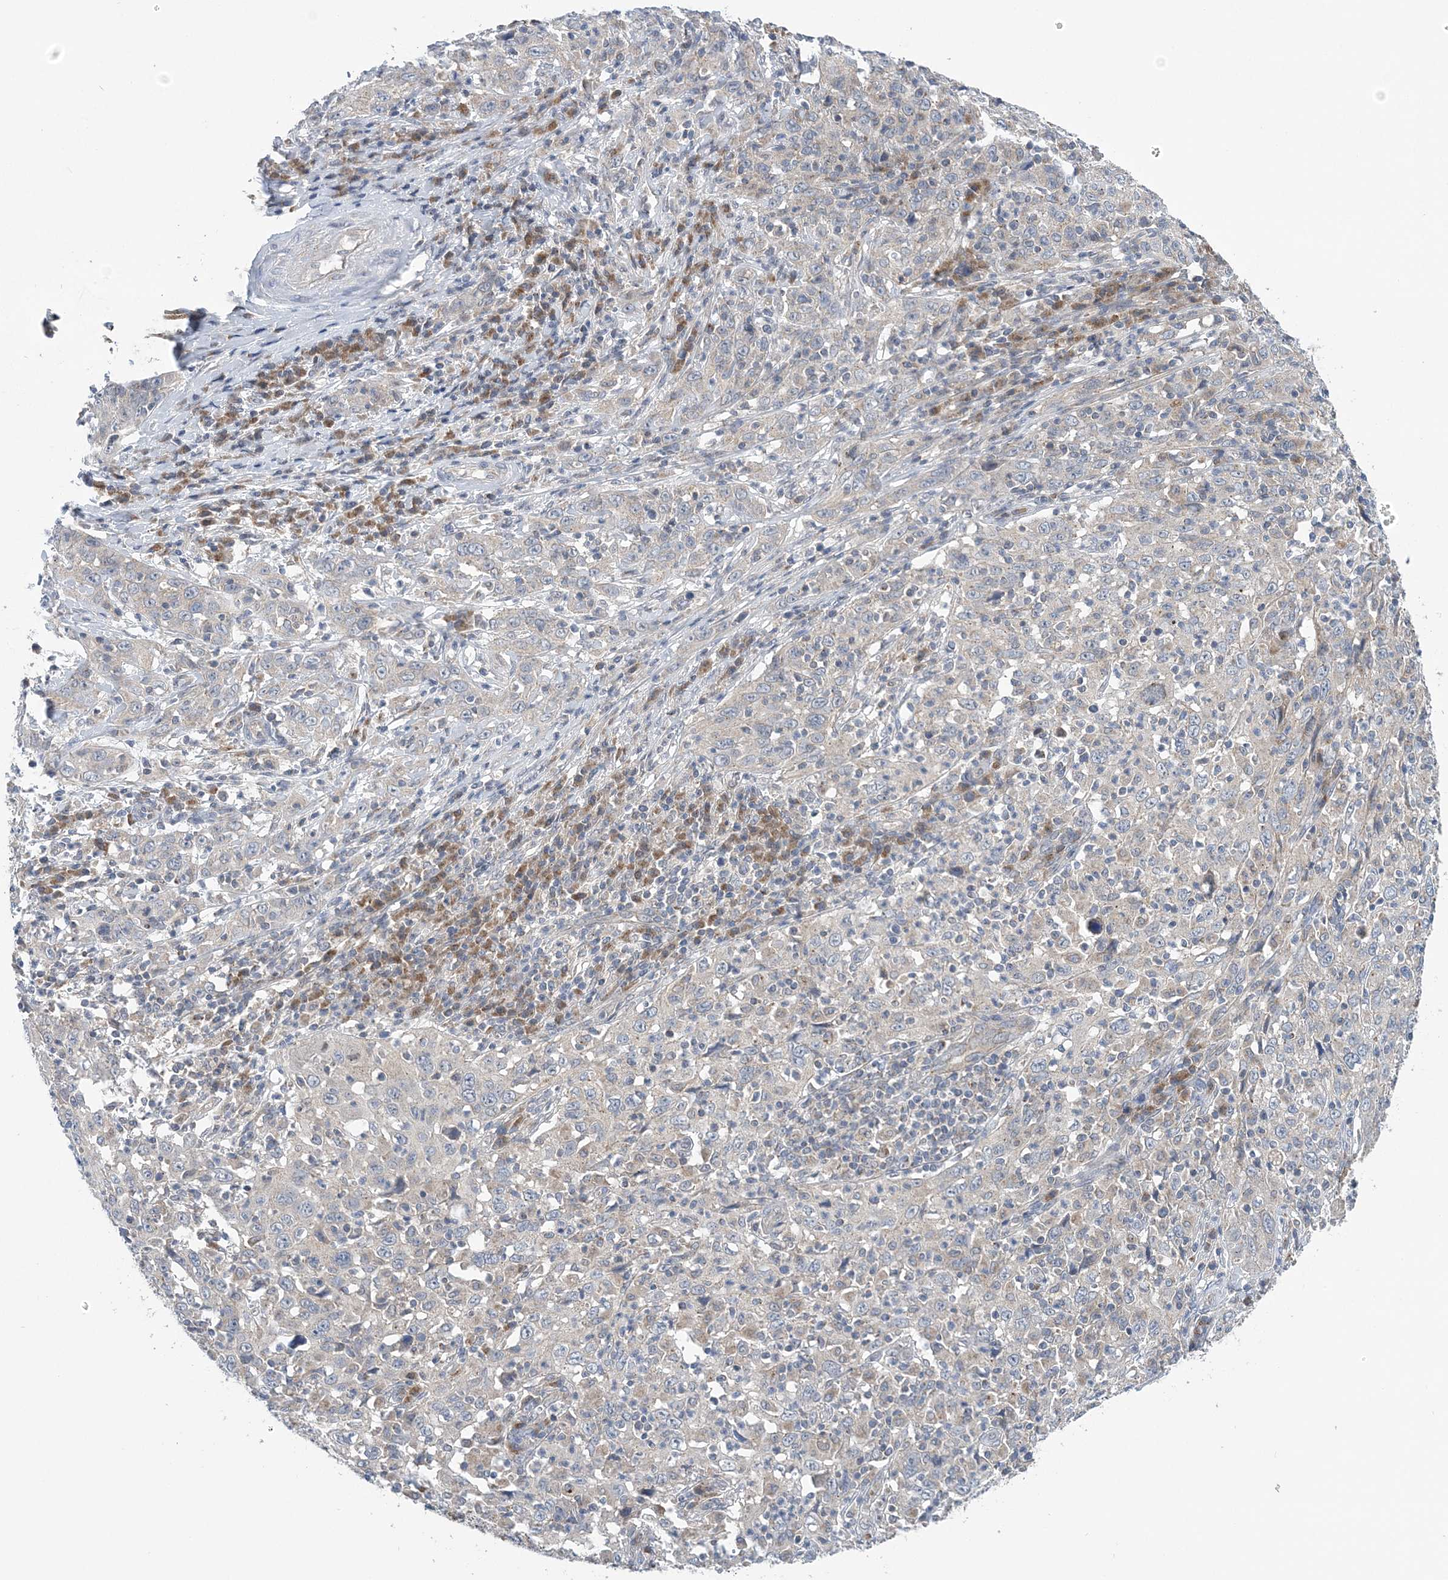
{"staining": {"intensity": "negative", "quantity": "none", "location": "none"}, "tissue": "cervical cancer", "cell_type": "Tumor cells", "image_type": "cancer", "snomed": [{"axis": "morphology", "description": "Squamous cell carcinoma, NOS"}, {"axis": "topography", "description": "Cervix"}], "caption": "Immunohistochemistry (IHC) histopathology image of neoplastic tissue: cervical cancer stained with DAB displays no significant protein staining in tumor cells.", "gene": "COPE", "patient": {"sex": "female", "age": 46}}